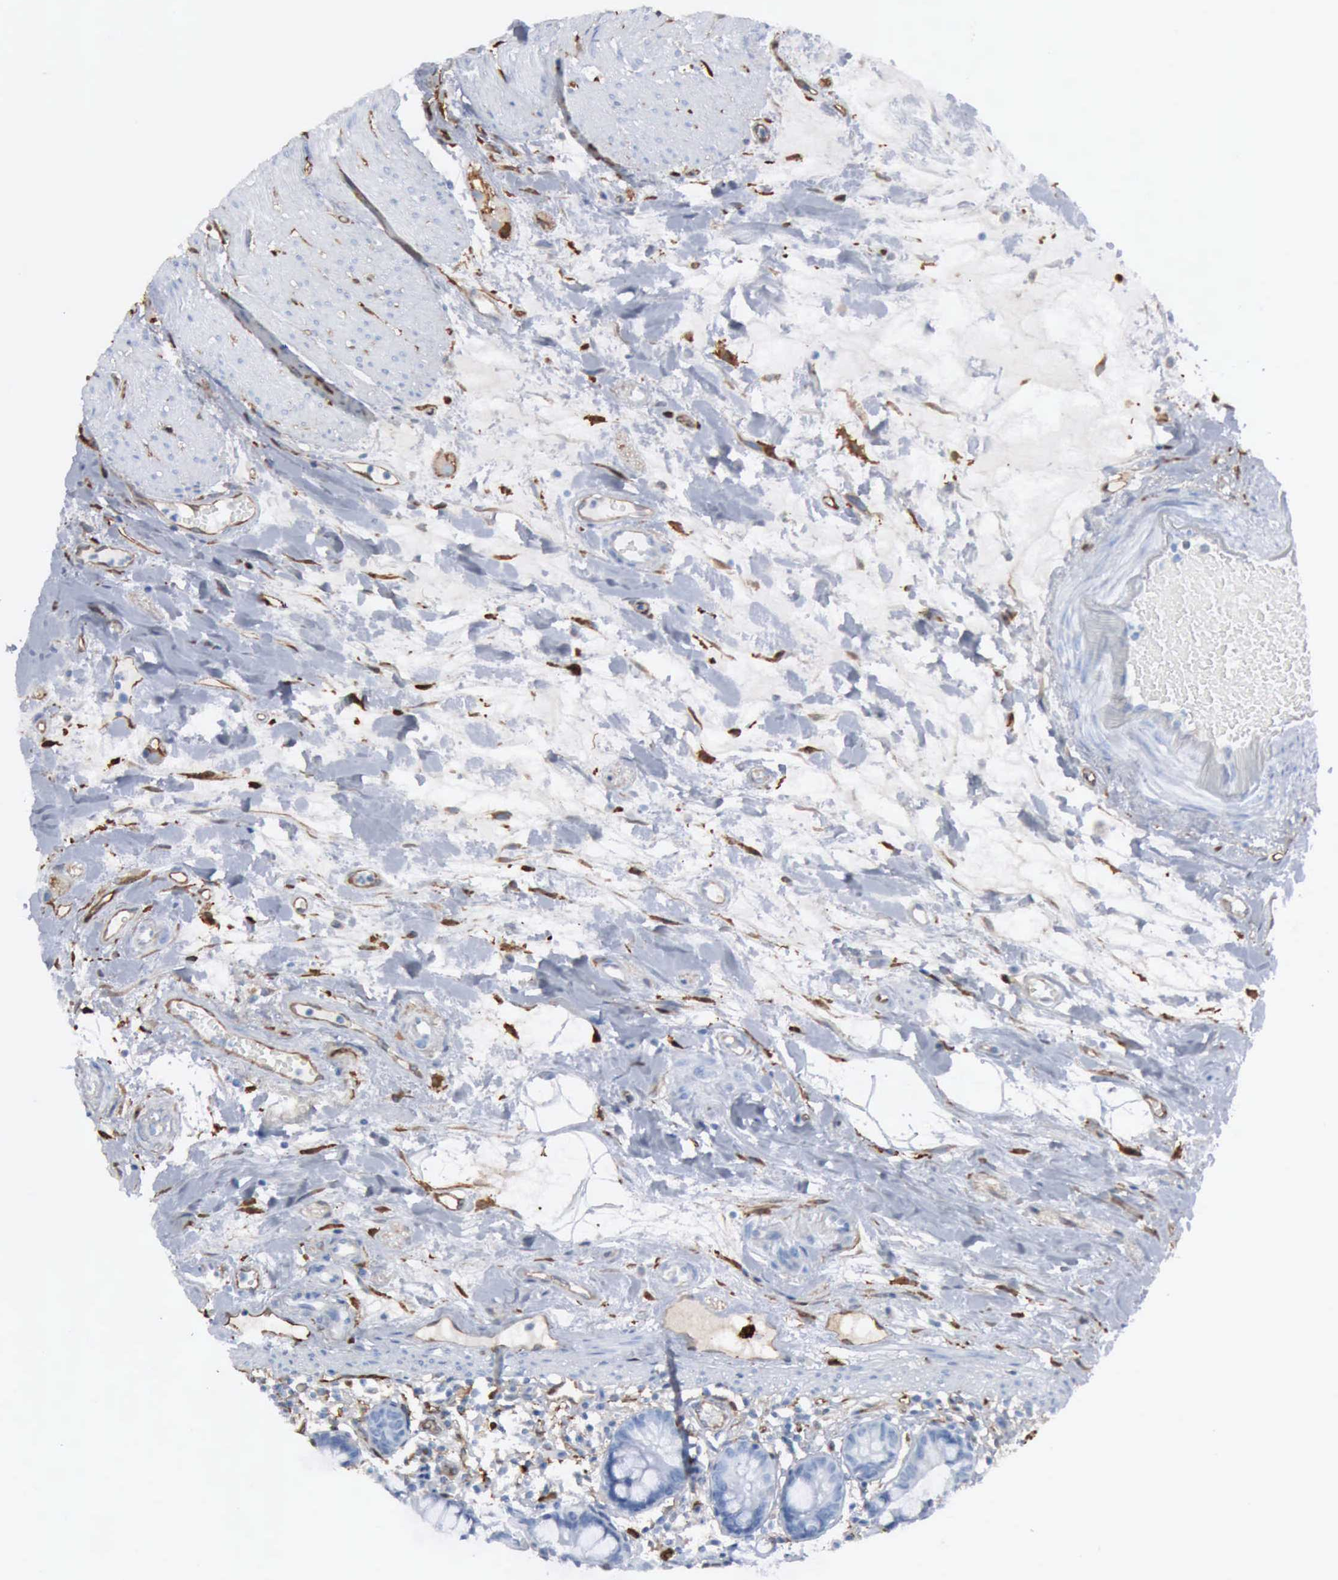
{"staining": {"intensity": "negative", "quantity": "none", "location": "none"}, "tissue": "small intestine", "cell_type": "Glandular cells", "image_type": "normal", "snomed": [{"axis": "morphology", "description": "Normal tissue, NOS"}, {"axis": "topography", "description": "Small intestine"}], "caption": "Immunohistochemical staining of benign small intestine displays no significant positivity in glandular cells. (DAB (3,3'-diaminobenzidine) immunohistochemistry (IHC) with hematoxylin counter stain).", "gene": "FSCN1", "patient": {"sex": "female", "age": 51}}